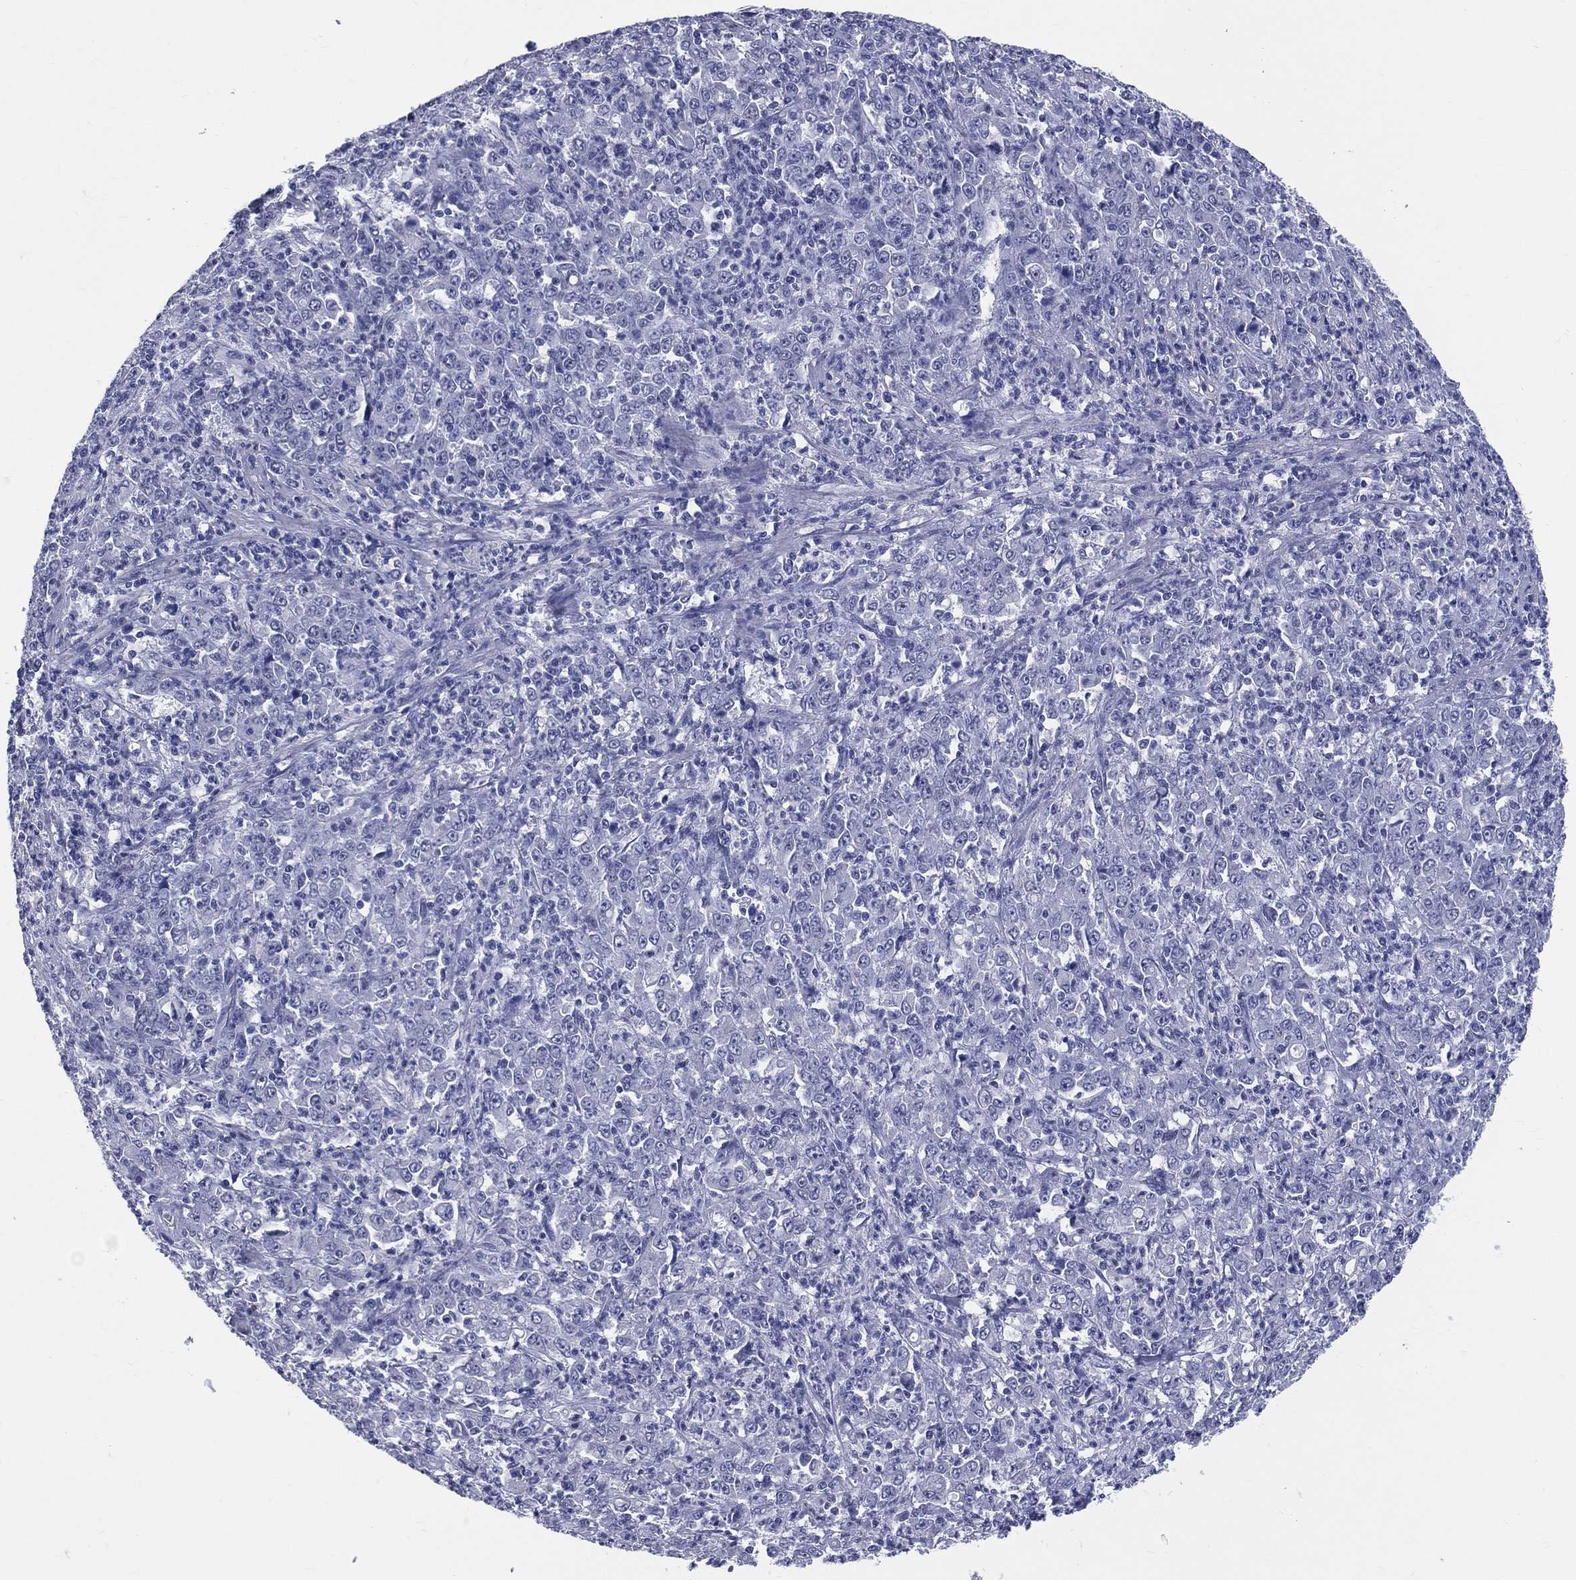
{"staining": {"intensity": "negative", "quantity": "none", "location": "none"}, "tissue": "stomach cancer", "cell_type": "Tumor cells", "image_type": "cancer", "snomed": [{"axis": "morphology", "description": "Adenocarcinoma, NOS"}, {"axis": "topography", "description": "Stomach, lower"}], "caption": "Stomach adenocarcinoma was stained to show a protein in brown. There is no significant expression in tumor cells.", "gene": "MLLT10", "patient": {"sex": "female", "age": 71}}